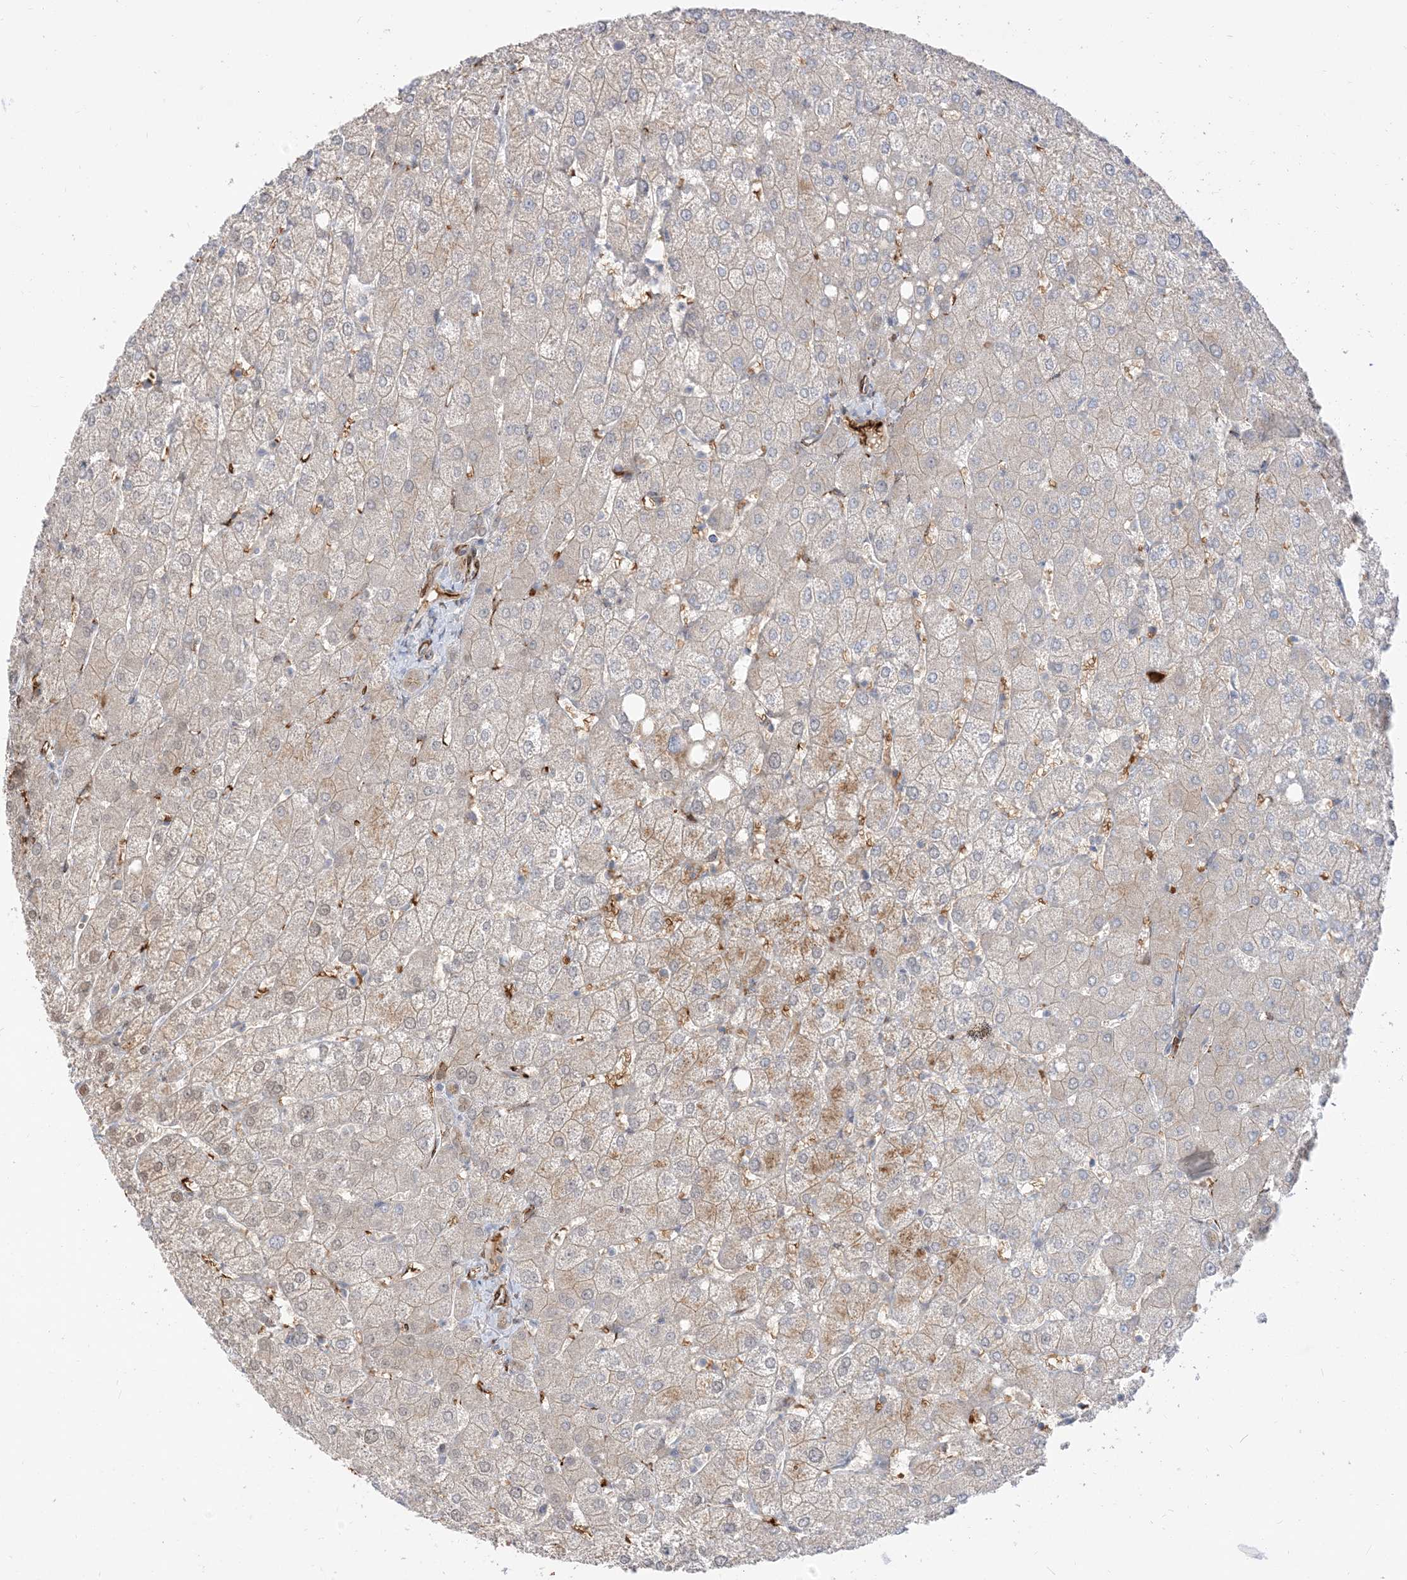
{"staining": {"intensity": "weak", "quantity": "25%-75%", "location": "cytoplasmic/membranous"}, "tissue": "liver", "cell_type": "Cholangiocytes", "image_type": "normal", "snomed": [{"axis": "morphology", "description": "Normal tissue, NOS"}, {"axis": "topography", "description": "Liver"}], "caption": "Weak cytoplasmic/membranous protein positivity is present in approximately 25%-75% of cholangiocytes in liver. The staining was performed using DAB (3,3'-diaminobenzidine) to visualize the protein expression in brown, while the nuclei were stained in blue with hematoxylin (Magnification: 20x).", "gene": "RIN1", "patient": {"sex": "female", "age": 54}}